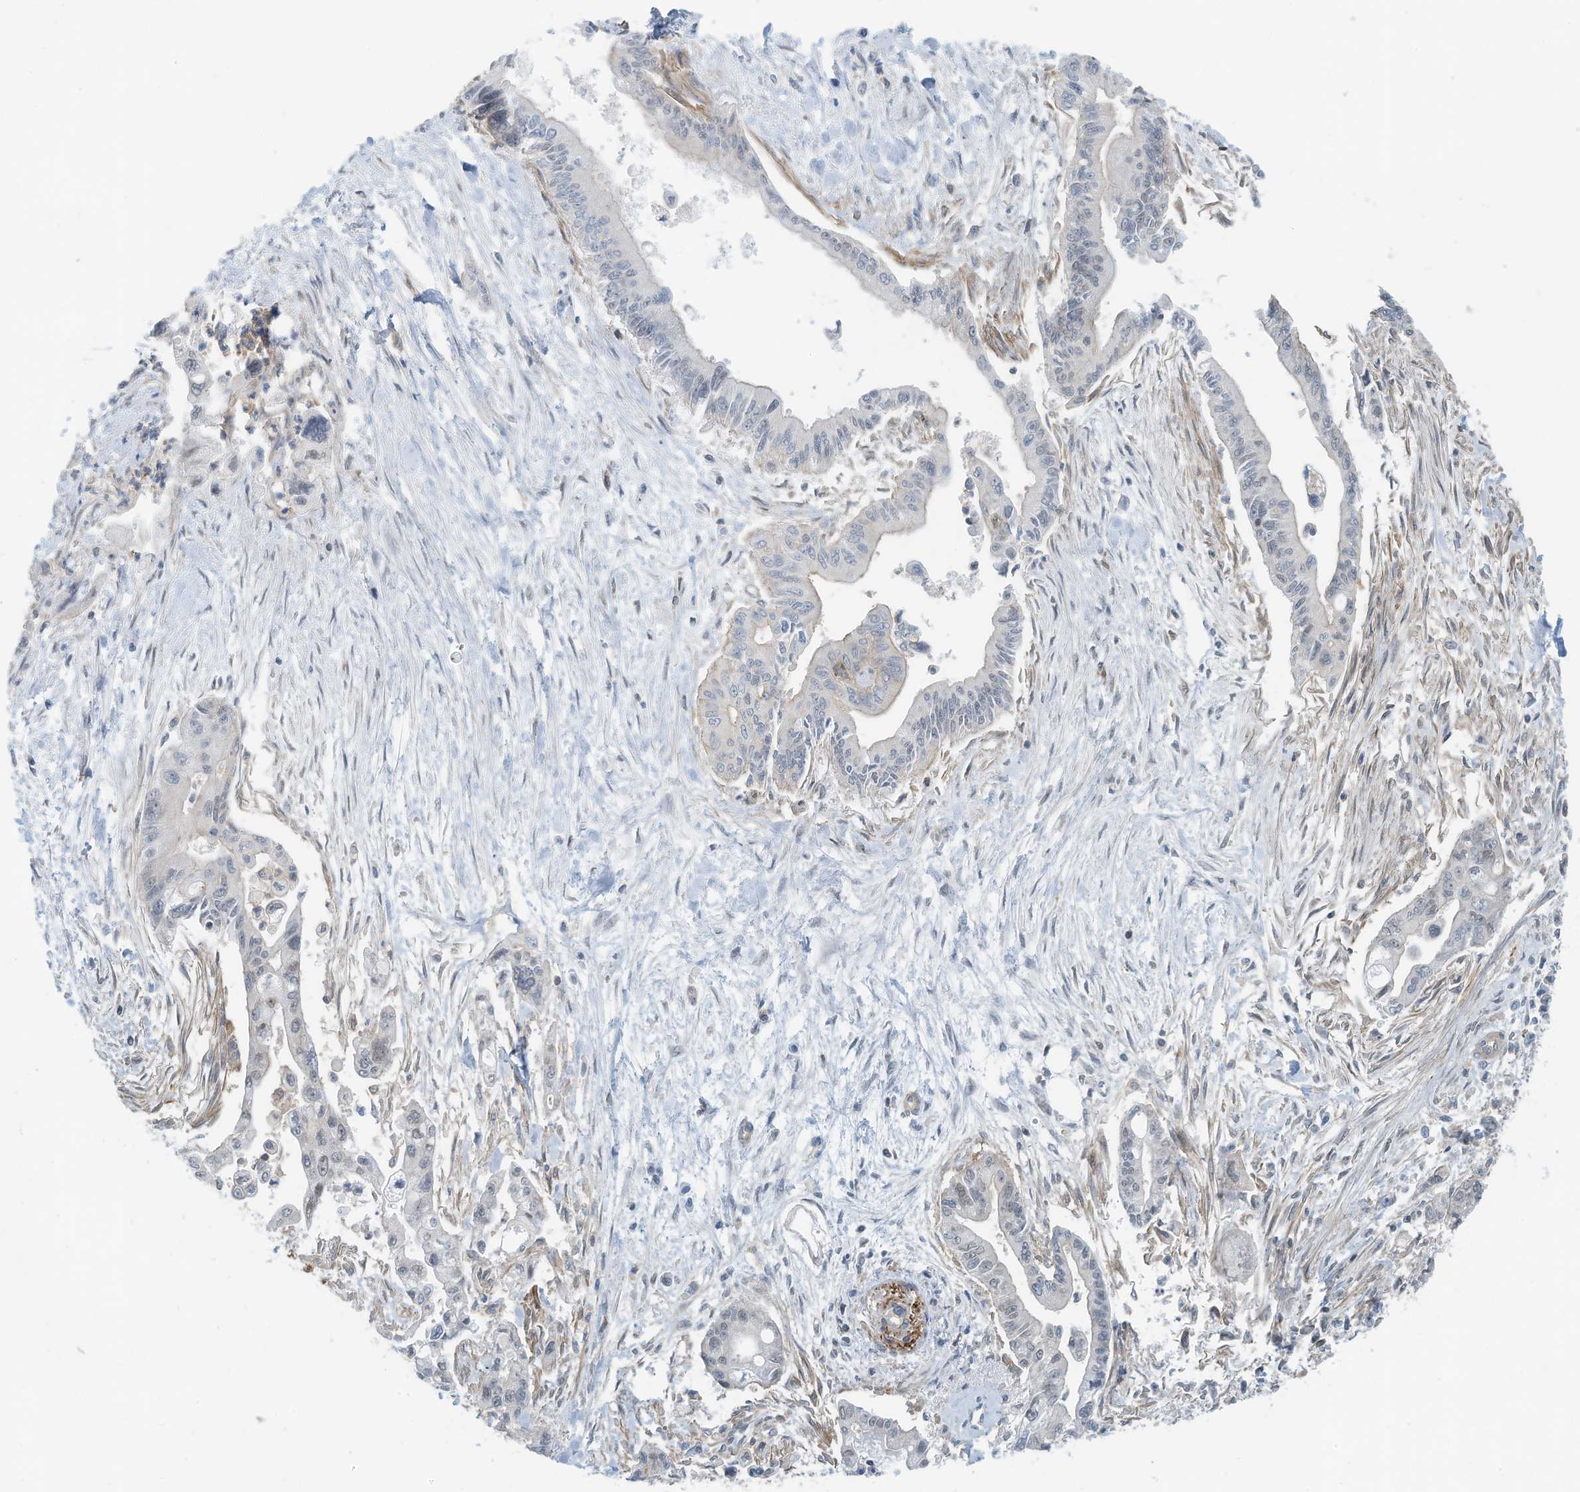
{"staining": {"intensity": "negative", "quantity": "none", "location": "none"}, "tissue": "pancreatic cancer", "cell_type": "Tumor cells", "image_type": "cancer", "snomed": [{"axis": "morphology", "description": "Adenocarcinoma, NOS"}, {"axis": "topography", "description": "Pancreas"}], "caption": "A photomicrograph of human adenocarcinoma (pancreatic) is negative for staining in tumor cells.", "gene": "ZNF846", "patient": {"sex": "male", "age": 70}}